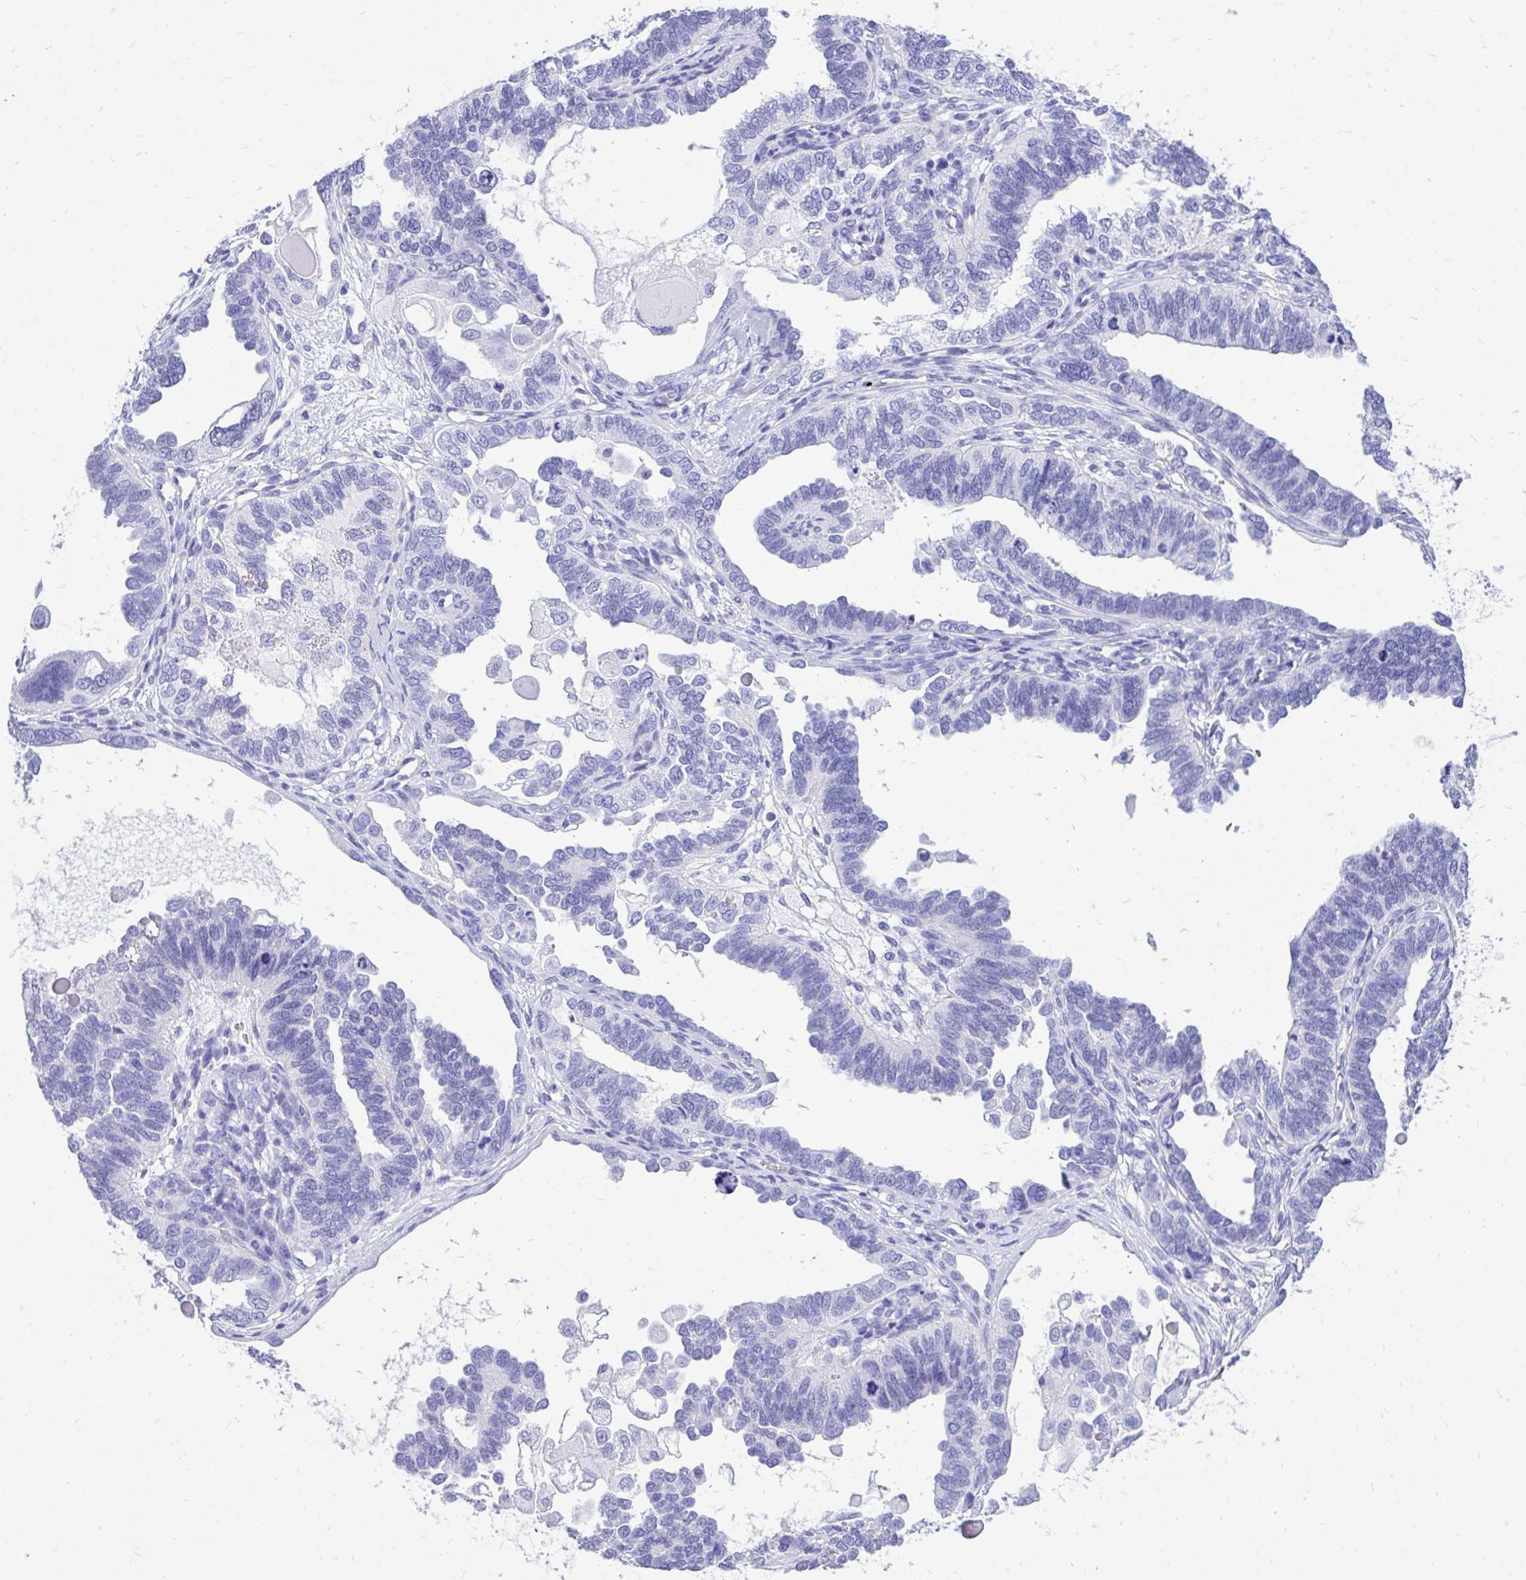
{"staining": {"intensity": "negative", "quantity": "none", "location": "none"}, "tissue": "ovarian cancer", "cell_type": "Tumor cells", "image_type": "cancer", "snomed": [{"axis": "morphology", "description": "Cystadenocarcinoma, serous, NOS"}, {"axis": "topography", "description": "Ovary"}], "caption": "IHC of human ovarian cancer exhibits no staining in tumor cells.", "gene": "MON1A", "patient": {"sex": "female", "age": 51}}